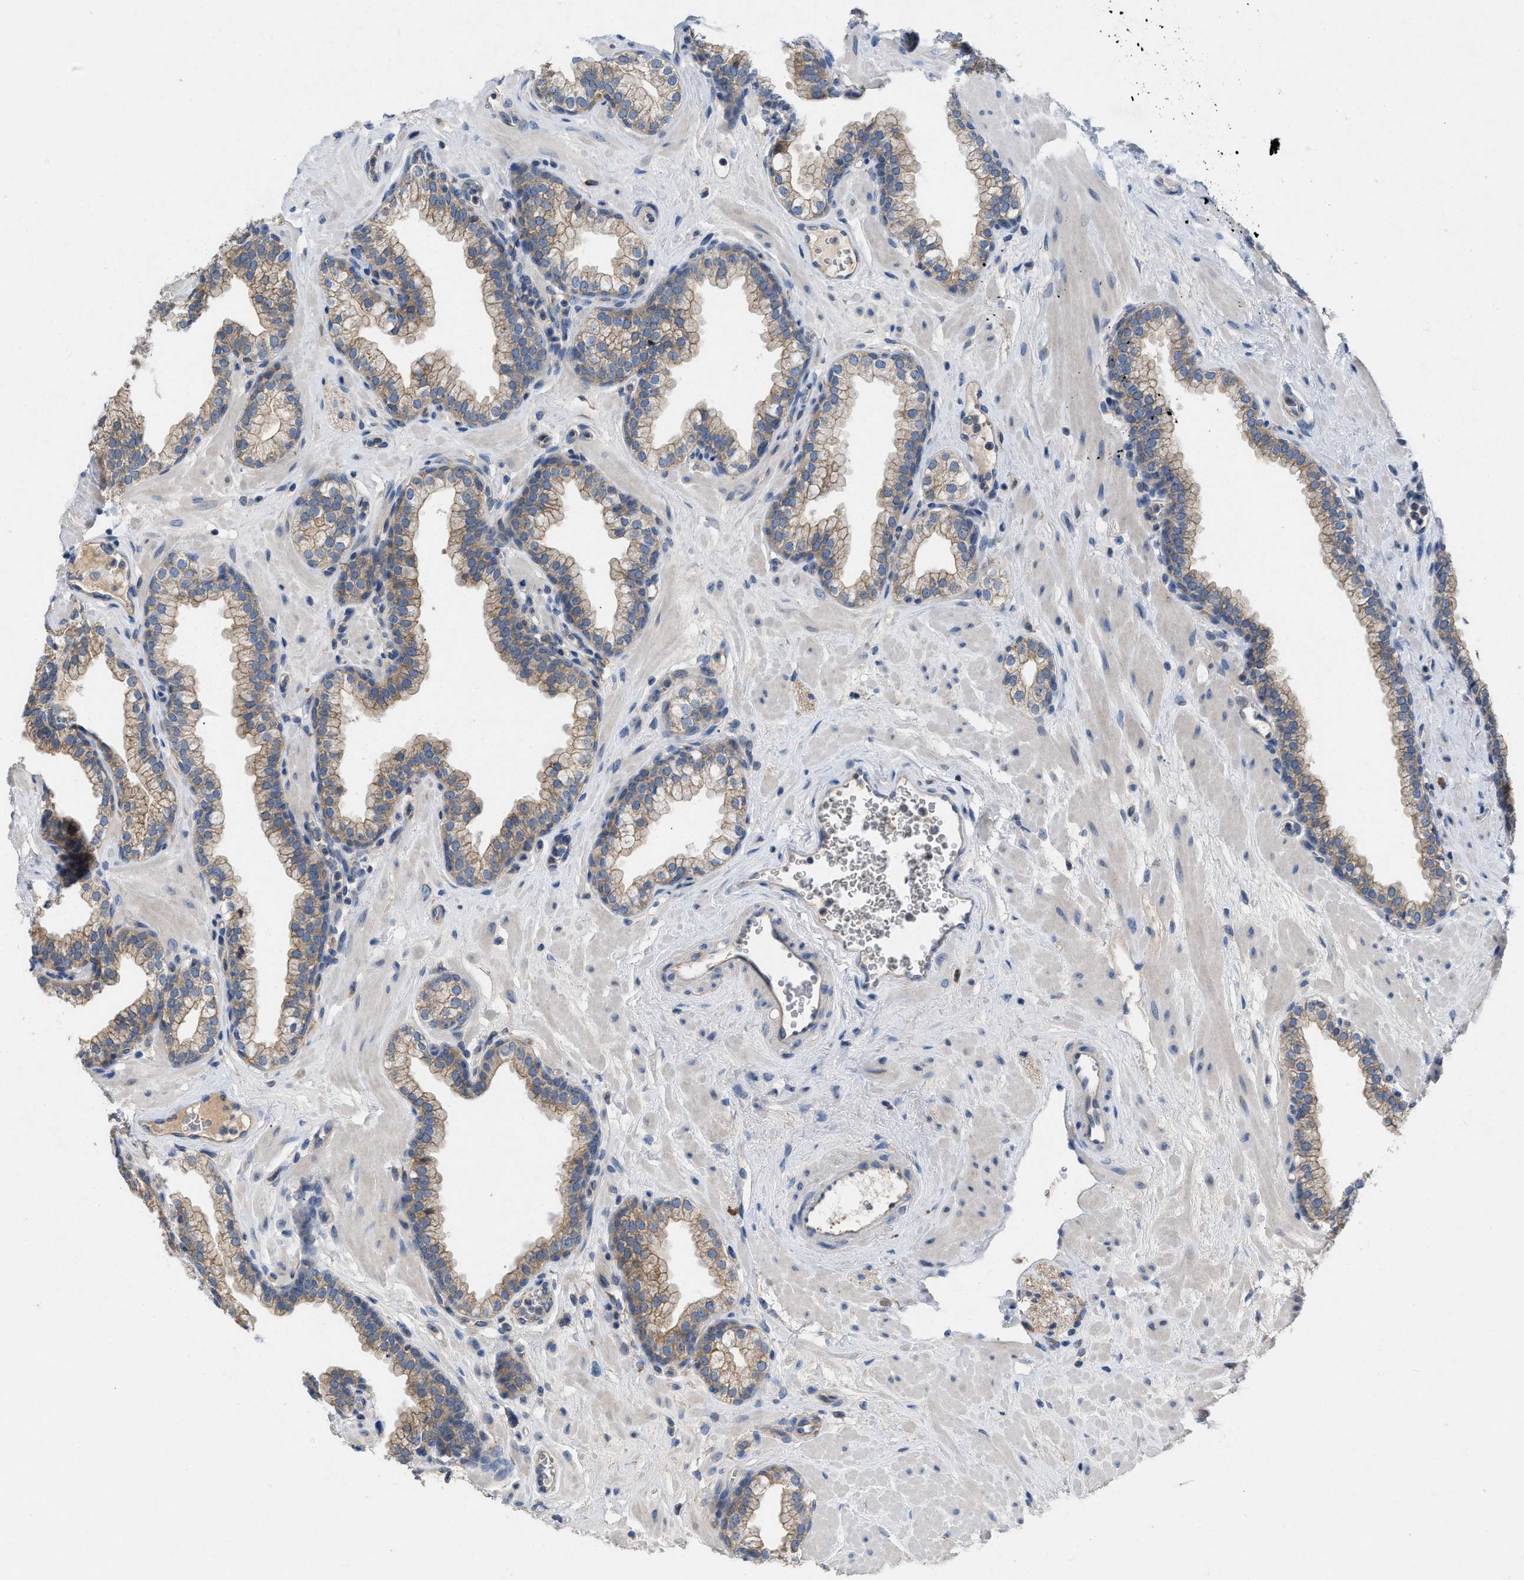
{"staining": {"intensity": "moderate", "quantity": ">75%", "location": "cytoplasmic/membranous"}, "tissue": "prostate", "cell_type": "Glandular cells", "image_type": "normal", "snomed": [{"axis": "morphology", "description": "Normal tissue, NOS"}, {"axis": "morphology", "description": "Urothelial carcinoma, Low grade"}, {"axis": "topography", "description": "Urinary bladder"}, {"axis": "topography", "description": "Prostate"}], "caption": "Immunohistochemistry (IHC) image of benign prostate: human prostate stained using IHC displays medium levels of moderate protein expression localized specifically in the cytoplasmic/membranous of glandular cells, appearing as a cytoplasmic/membranous brown color.", "gene": "TMEM131", "patient": {"sex": "male", "age": 60}}